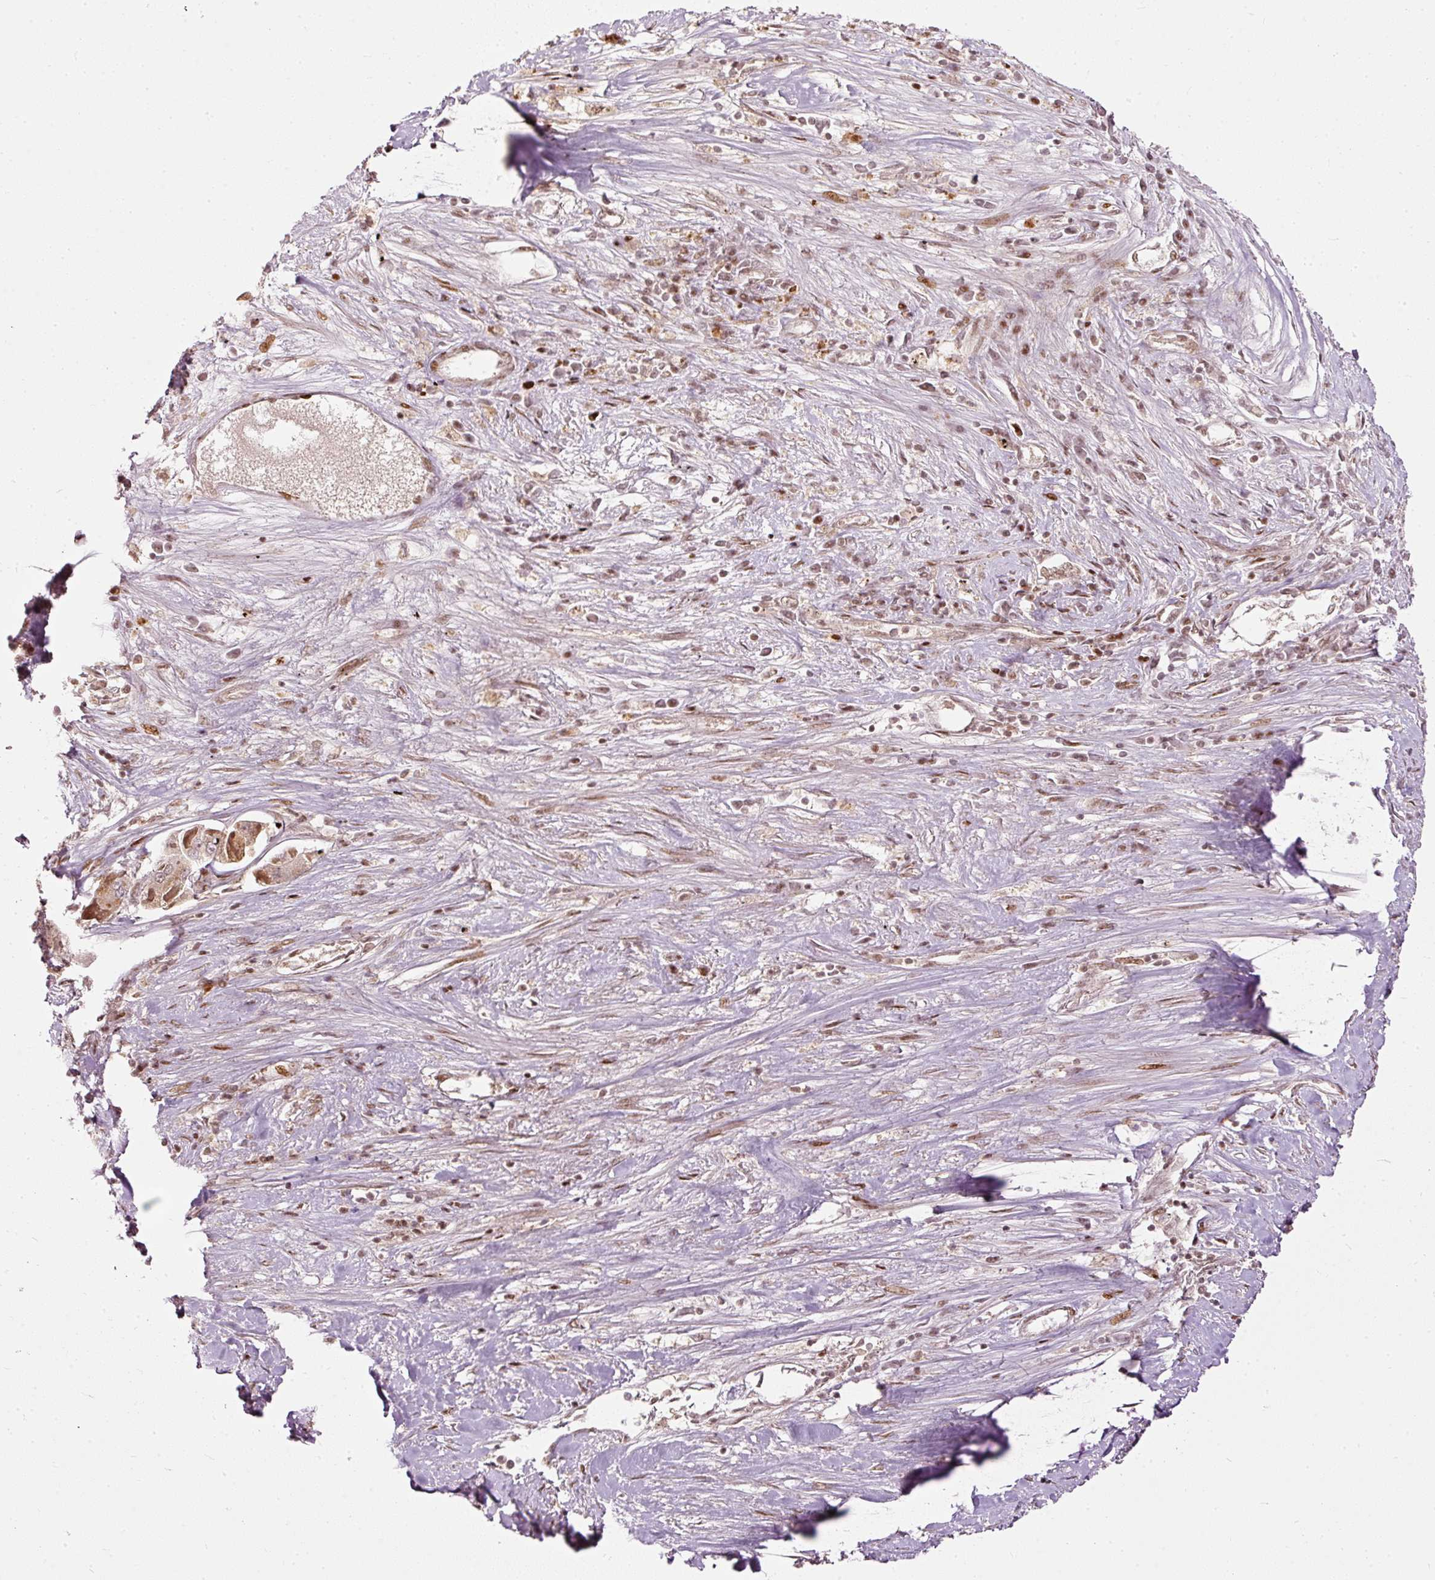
{"staining": {"intensity": "moderate", "quantity": ">75%", "location": "cytoplasmic/membranous,nuclear"}, "tissue": "liver cancer", "cell_type": "Tumor cells", "image_type": "cancer", "snomed": [{"axis": "morphology", "description": "Carcinoma, Hepatocellular, NOS"}, {"axis": "topography", "description": "Liver"}], "caption": "Immunohistochemistry of liver hepatocellular carcinoma shows medium levels of moderate cytoplasmic/membranous and nuclear staining in approximately >75% of tumor cells.", "gene": "ZNF778", "patient": {"sex": "female", "age": 73}}